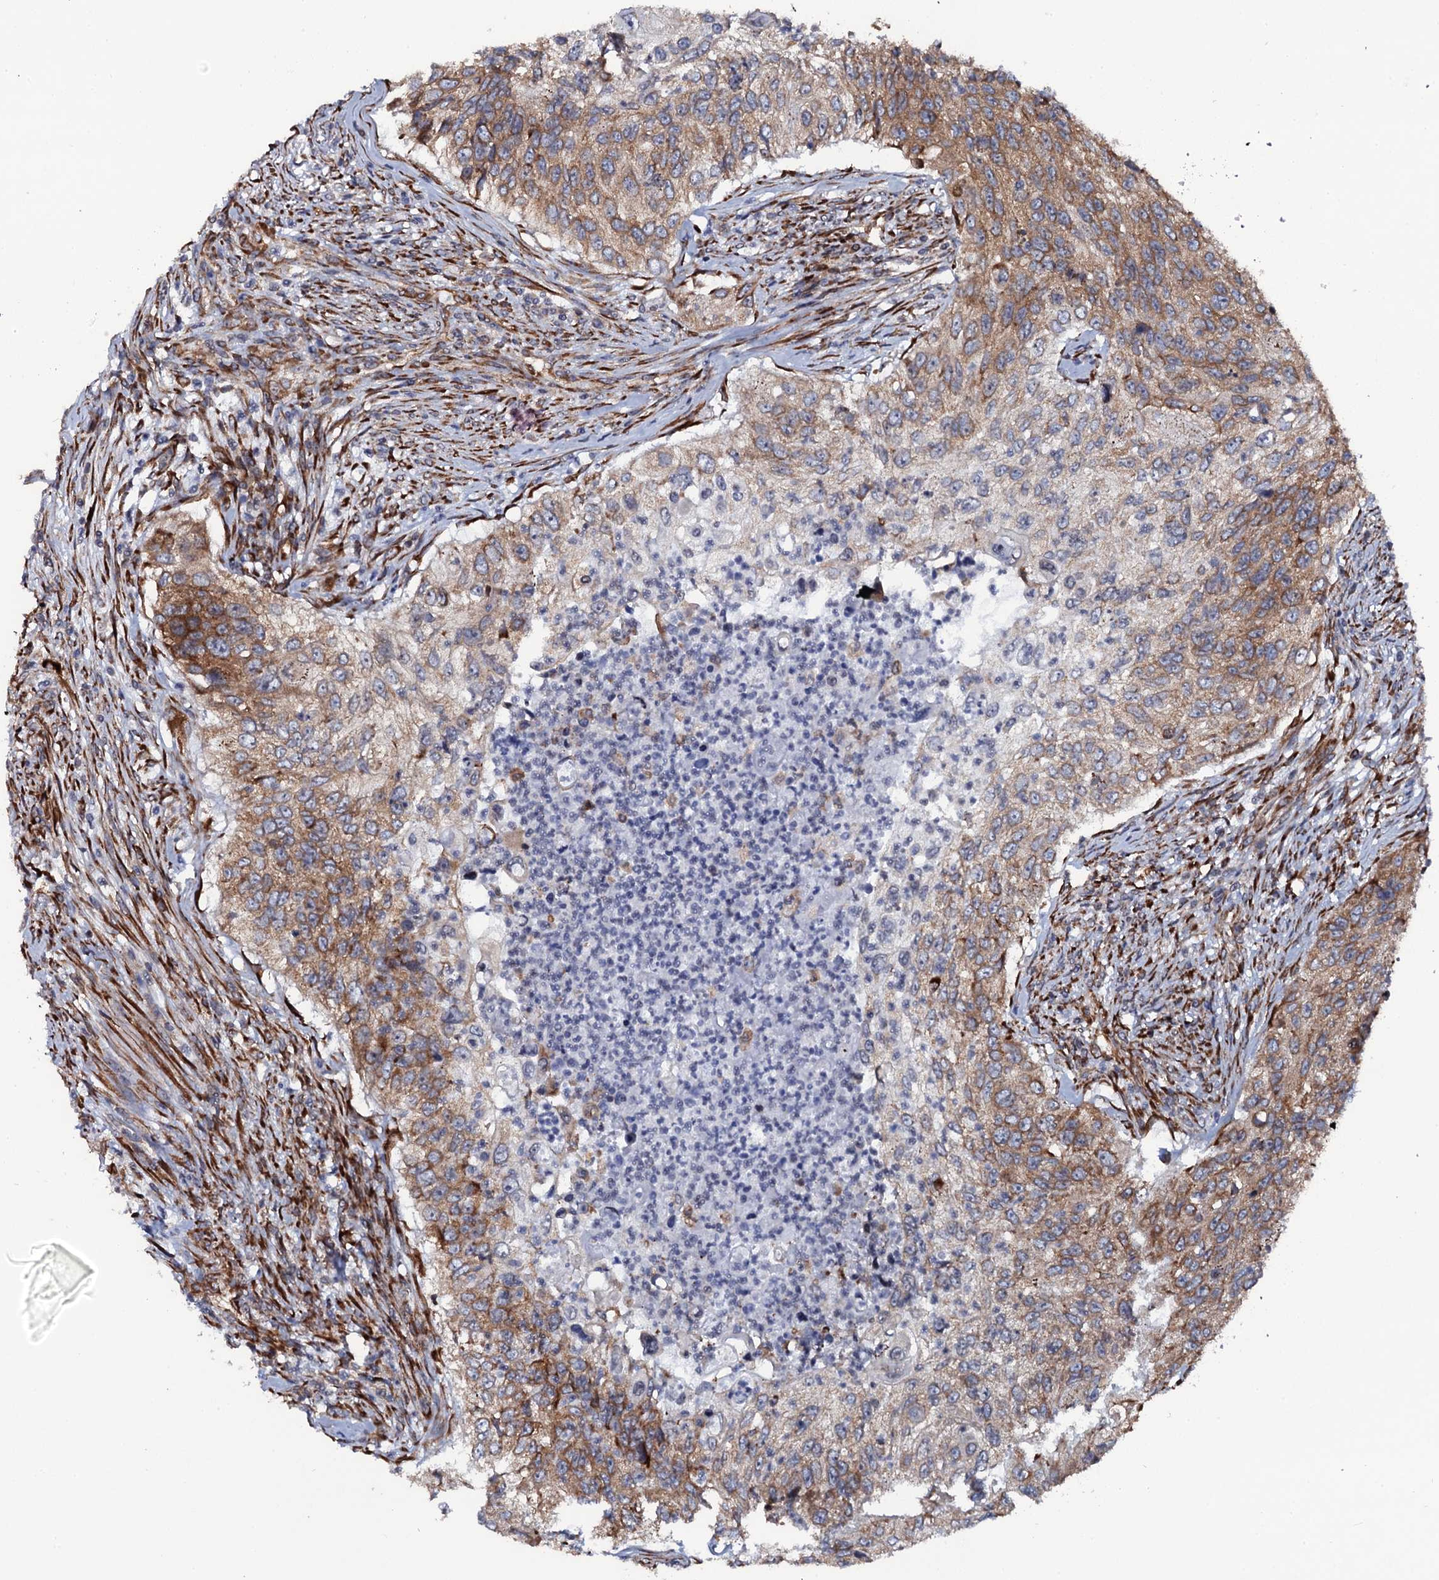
{"staining": {"intensity": "moderate", "quantity": ">75%", "location": "cytoplasmic/membranous"}, "tissue": "urothelial cancer", "cell_type": "Tumor cells", "image_type": "cancer", "snomed": [{"axis": "morphology", "description": "Urothelial carcinoma, High grade"}, {"axis": "topography", "description": "Urinary bladder"}], "caption": "Immunohistochemical staining of high-grade urothelial carcinoma displays medium levels of moderate cytoplasmic/membranous staining in approximately >75% of tumor cells.", "gene": "SPTY2D1", "patient": {"sex": "female", "age": 60}}